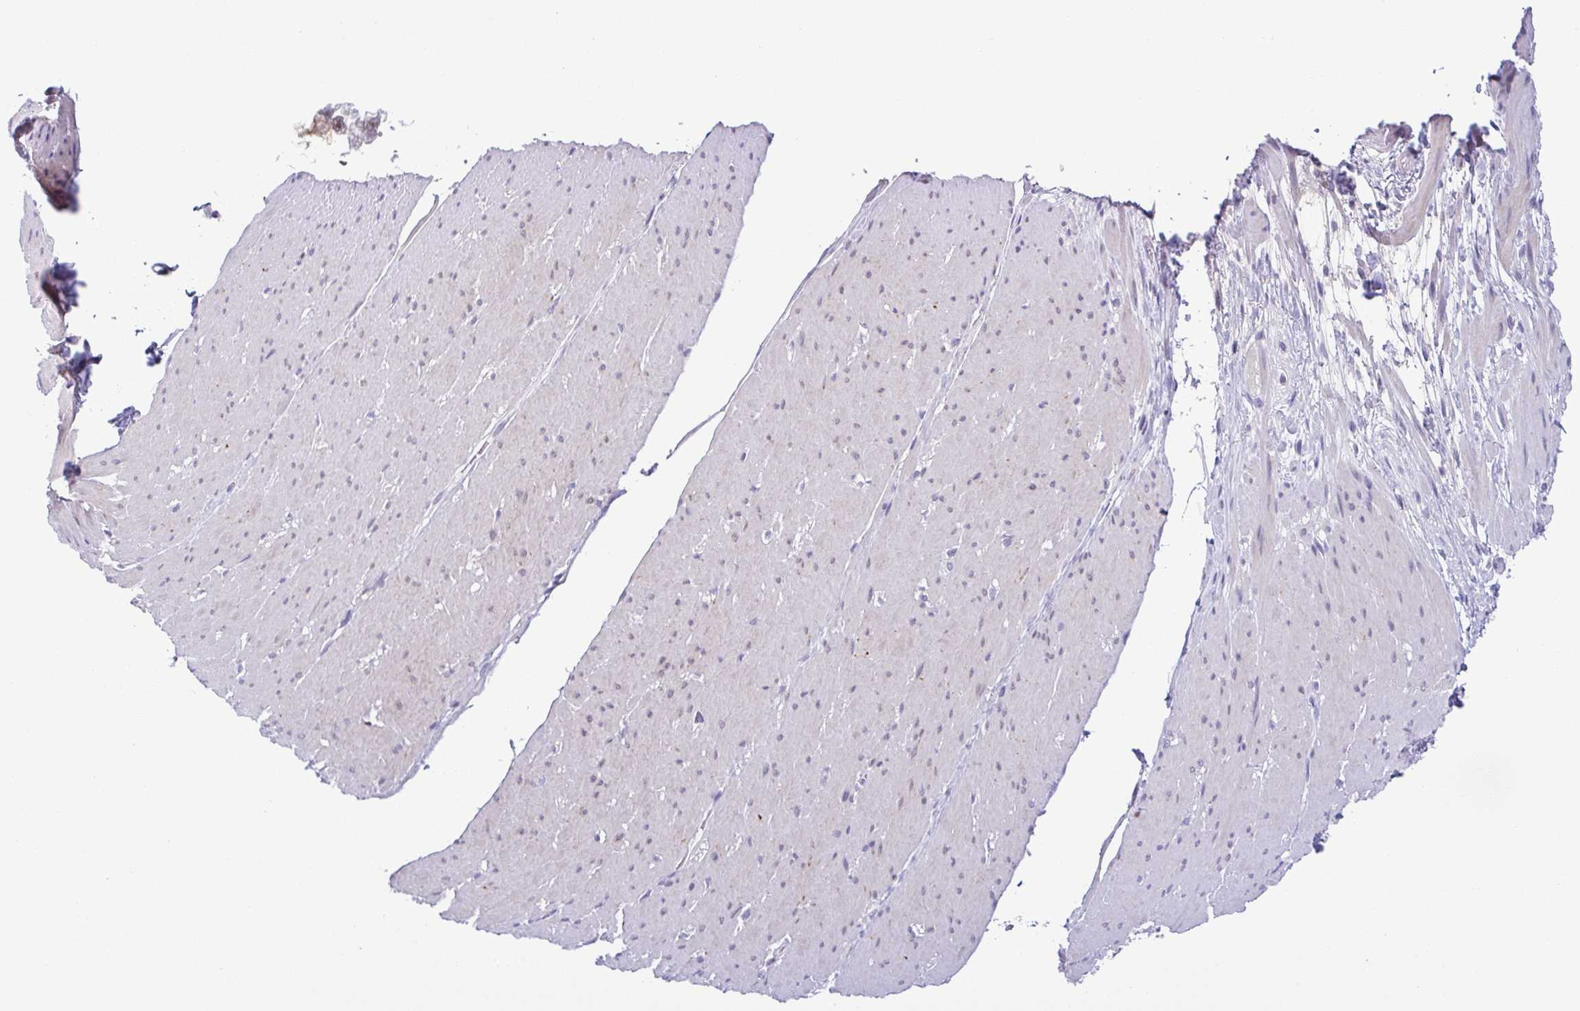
{"staining": {"intensity": "negative", "quantity": "none", "location": "none"}, "tissue": "smooth muscle", "cell_type": "Smooth muscle cells", "image_type": "normal", "snomed": [{"axis": "morphology", "description": "Normal tissue, NOS"}, {"axis": "topography", "description": "Smooth muscle"}, {"axis": "topography", "description": "Rectum"}], "caption": "Smooth muscle cells show no significant protein staining in normal smooth muscle. (DAB (3,3'-diaminobenzidine) immunohistochemistry with hematoxylin counter stain).", "gene": "TIPIN", "patient": {"sex": "male", "age": 53}}